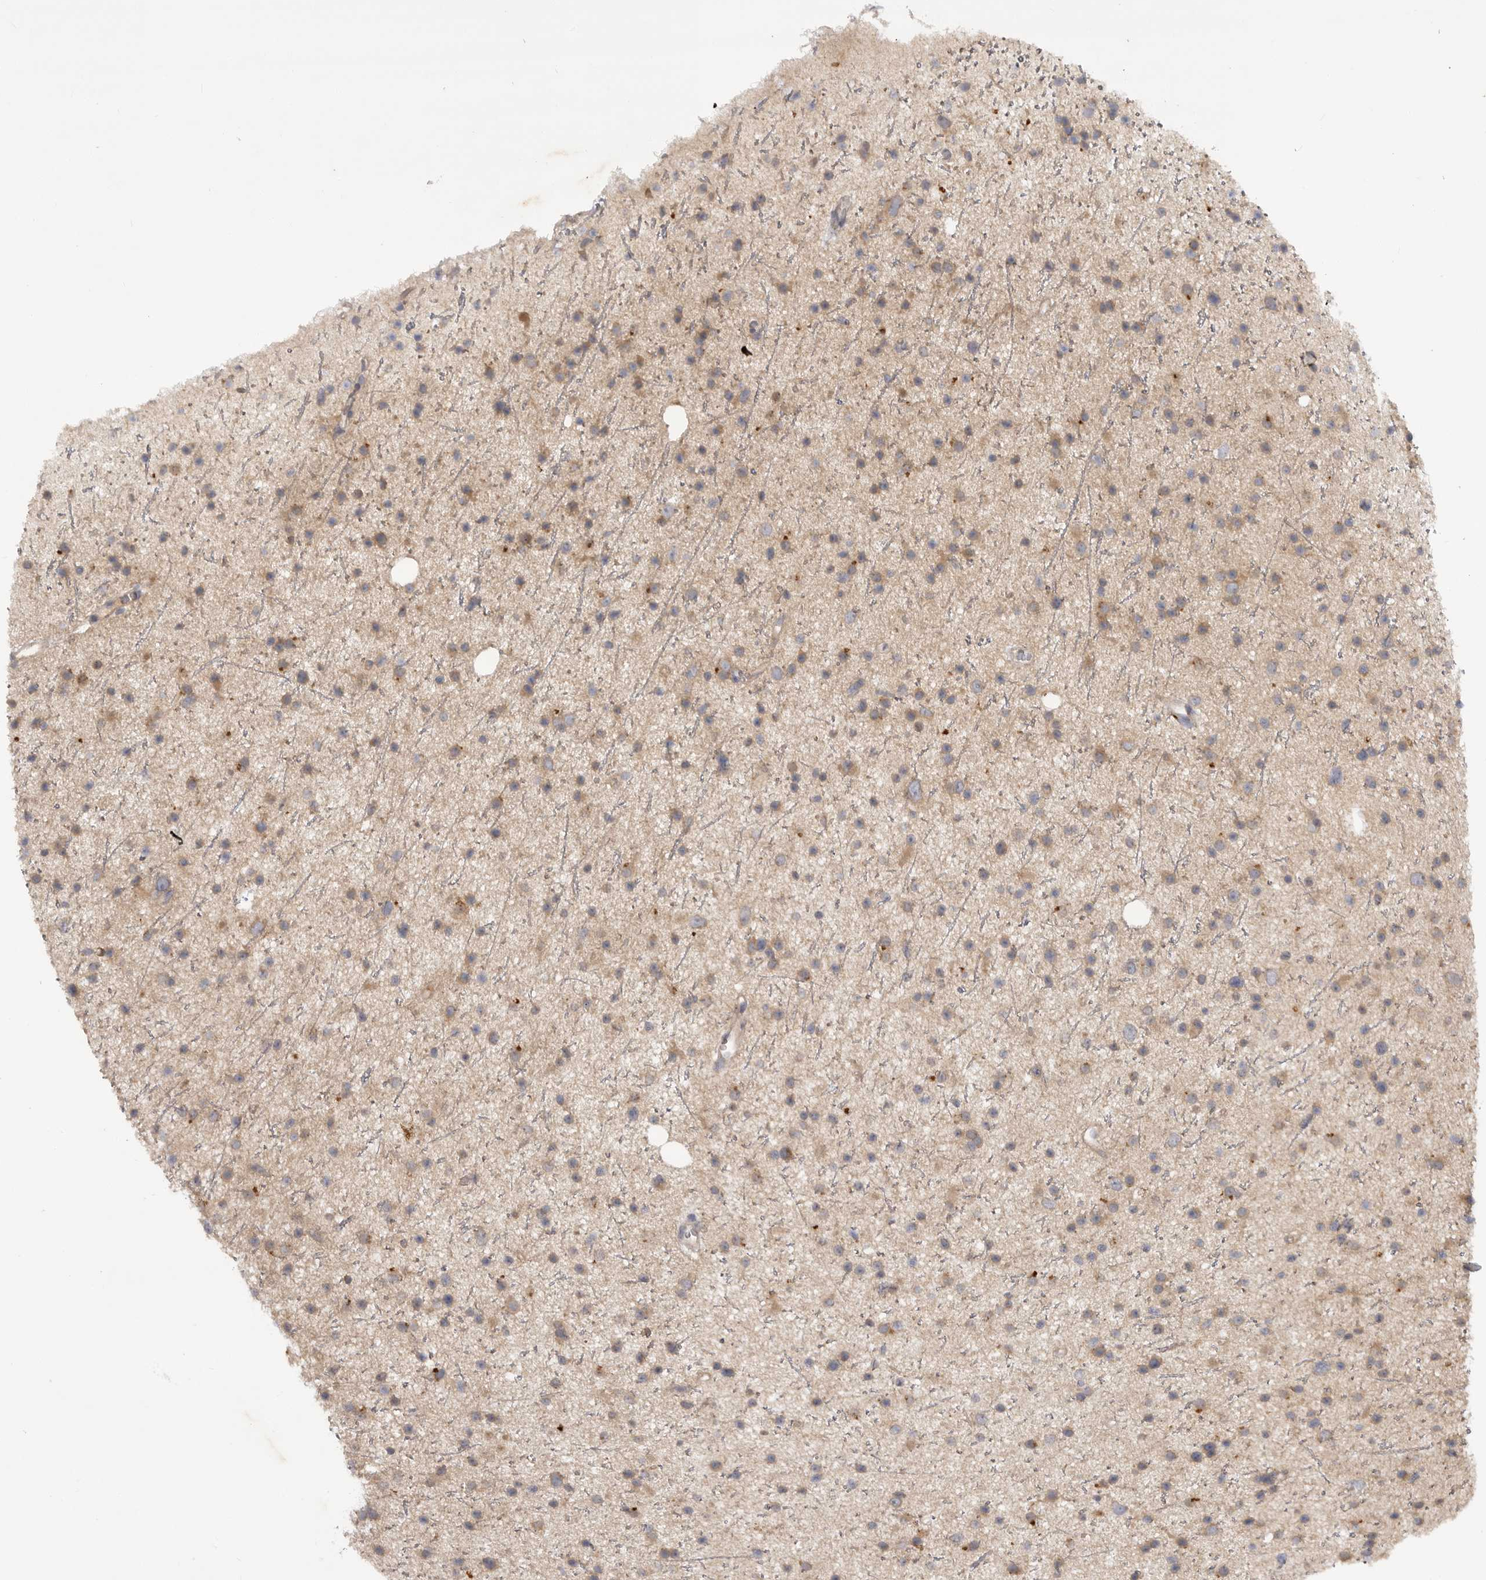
{"staining": {"intensity": "weak", "quantity": ">75%", "location": "cytoplasmic/membranous"}, "tissue": "glioma", "cell_type": "Tumor cells", "image_type": "cancer", "snomed": [{"axis": "morphology", "description": "Glioma, malignant, Low grade"}, {"axis": "topography", "description": "Cerebral cortex"}], "caption": "This photomicrograph exhibits immunohistochemistry staining of human malignant glioma (low-grade), with low weak cytoplasmic/membranous staining in approximately >75% of tumor cells.", "gene": "DHDDS", "patient": {"sex": "female", "age": 39}}